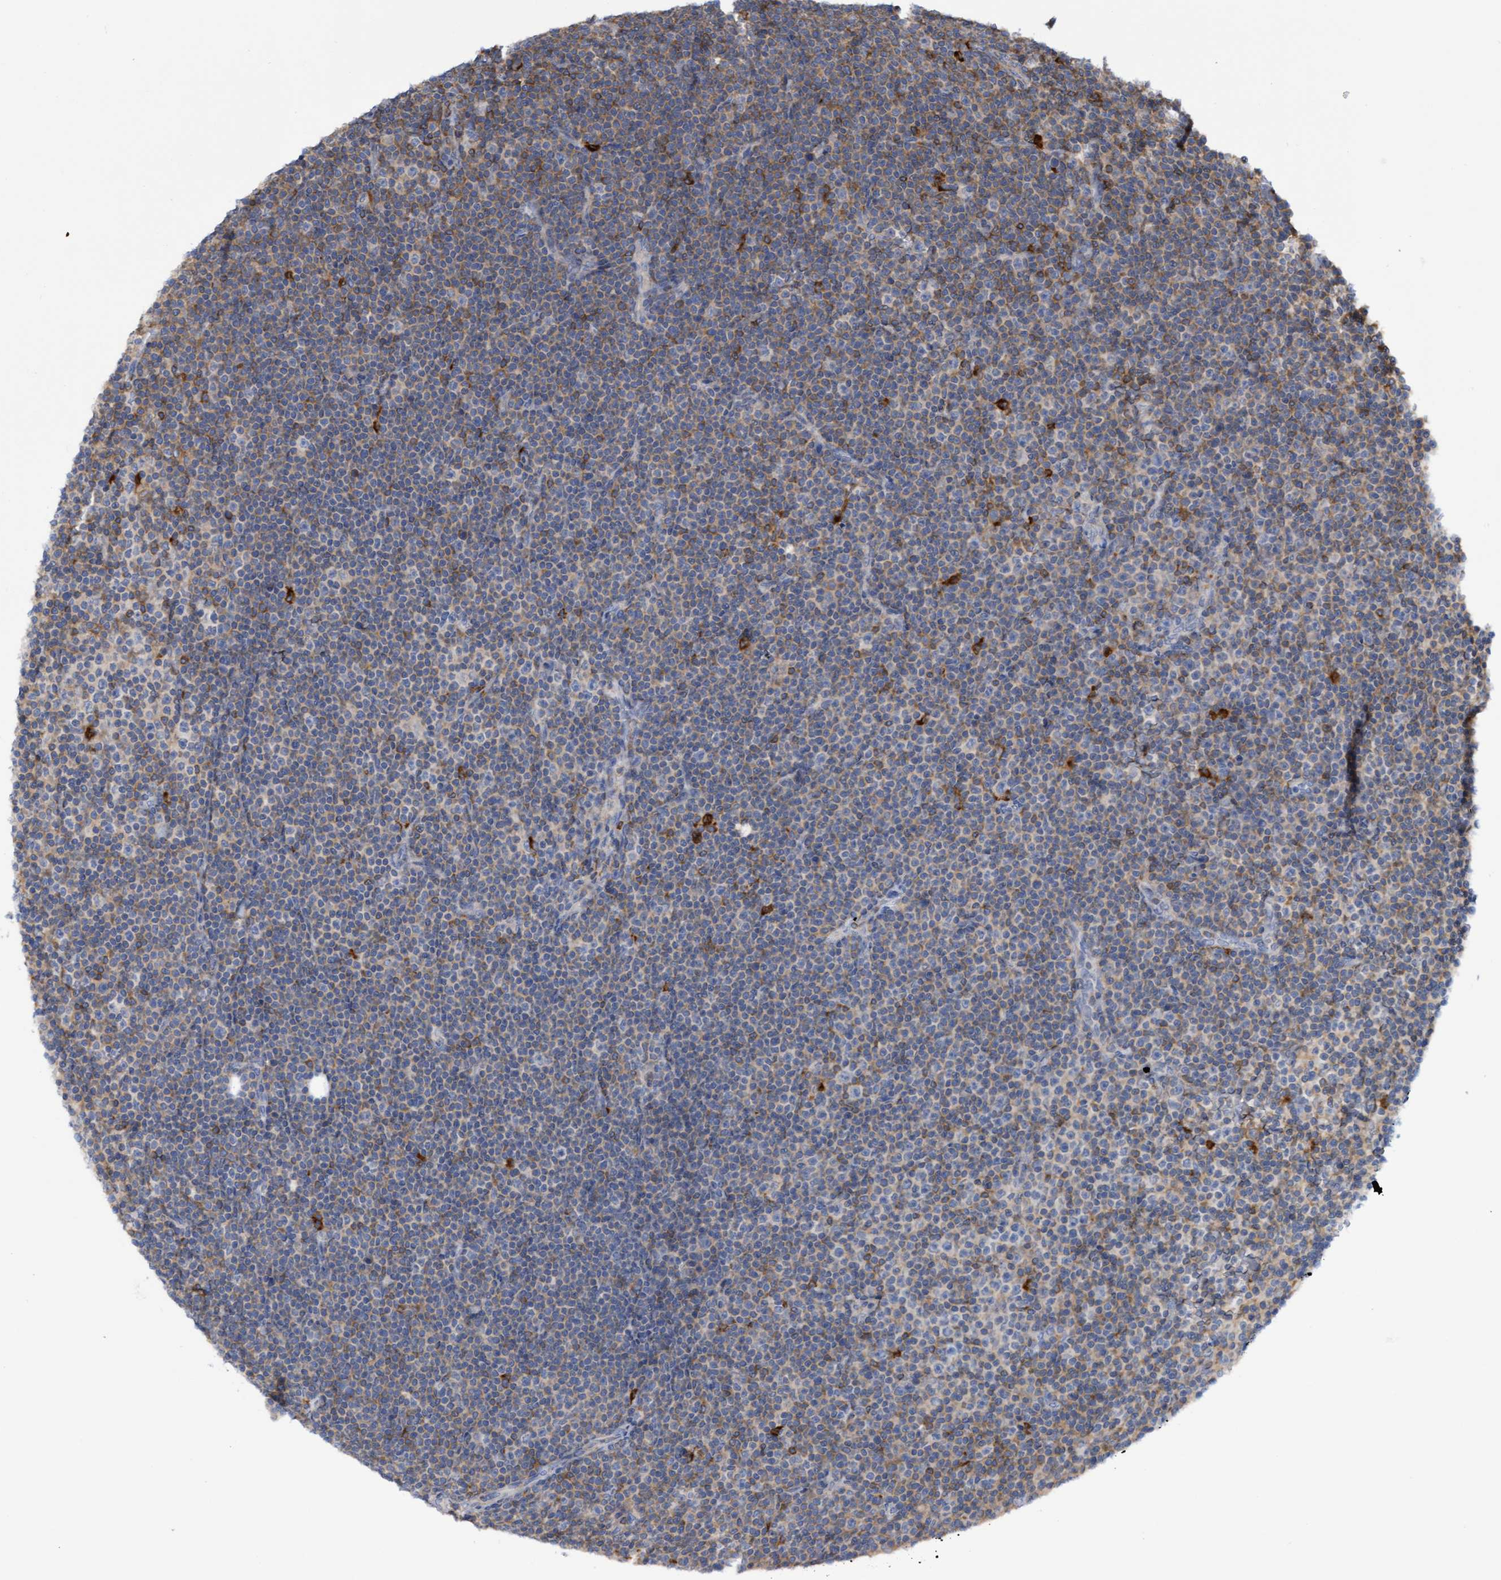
{"staining": {"intensity": "weak", "quantity": "25%-75%", "location": "cytoplasmic/membranous"}, "tissue": "lymphoma", "cell_type": "Tumor cells", "image_type": "cancer", "snomed": [{"axis": "morphology", "description": "Malignant lymphoma, non-Hodgkin's type, Low grade"}, {"axis": "topography", "description": "Lymph node"}], "caption": "A low amount of weak cytoplasmic/membranous positivity is appreciated in approximately 25%-75% of tumor cells in malignant lymphoma, non-Hodgkin's type (low-grade) tissue. Nuclei are stained in blue.", "gene": "FNBP1", "patient": {"sex": "female", "age": 67}}